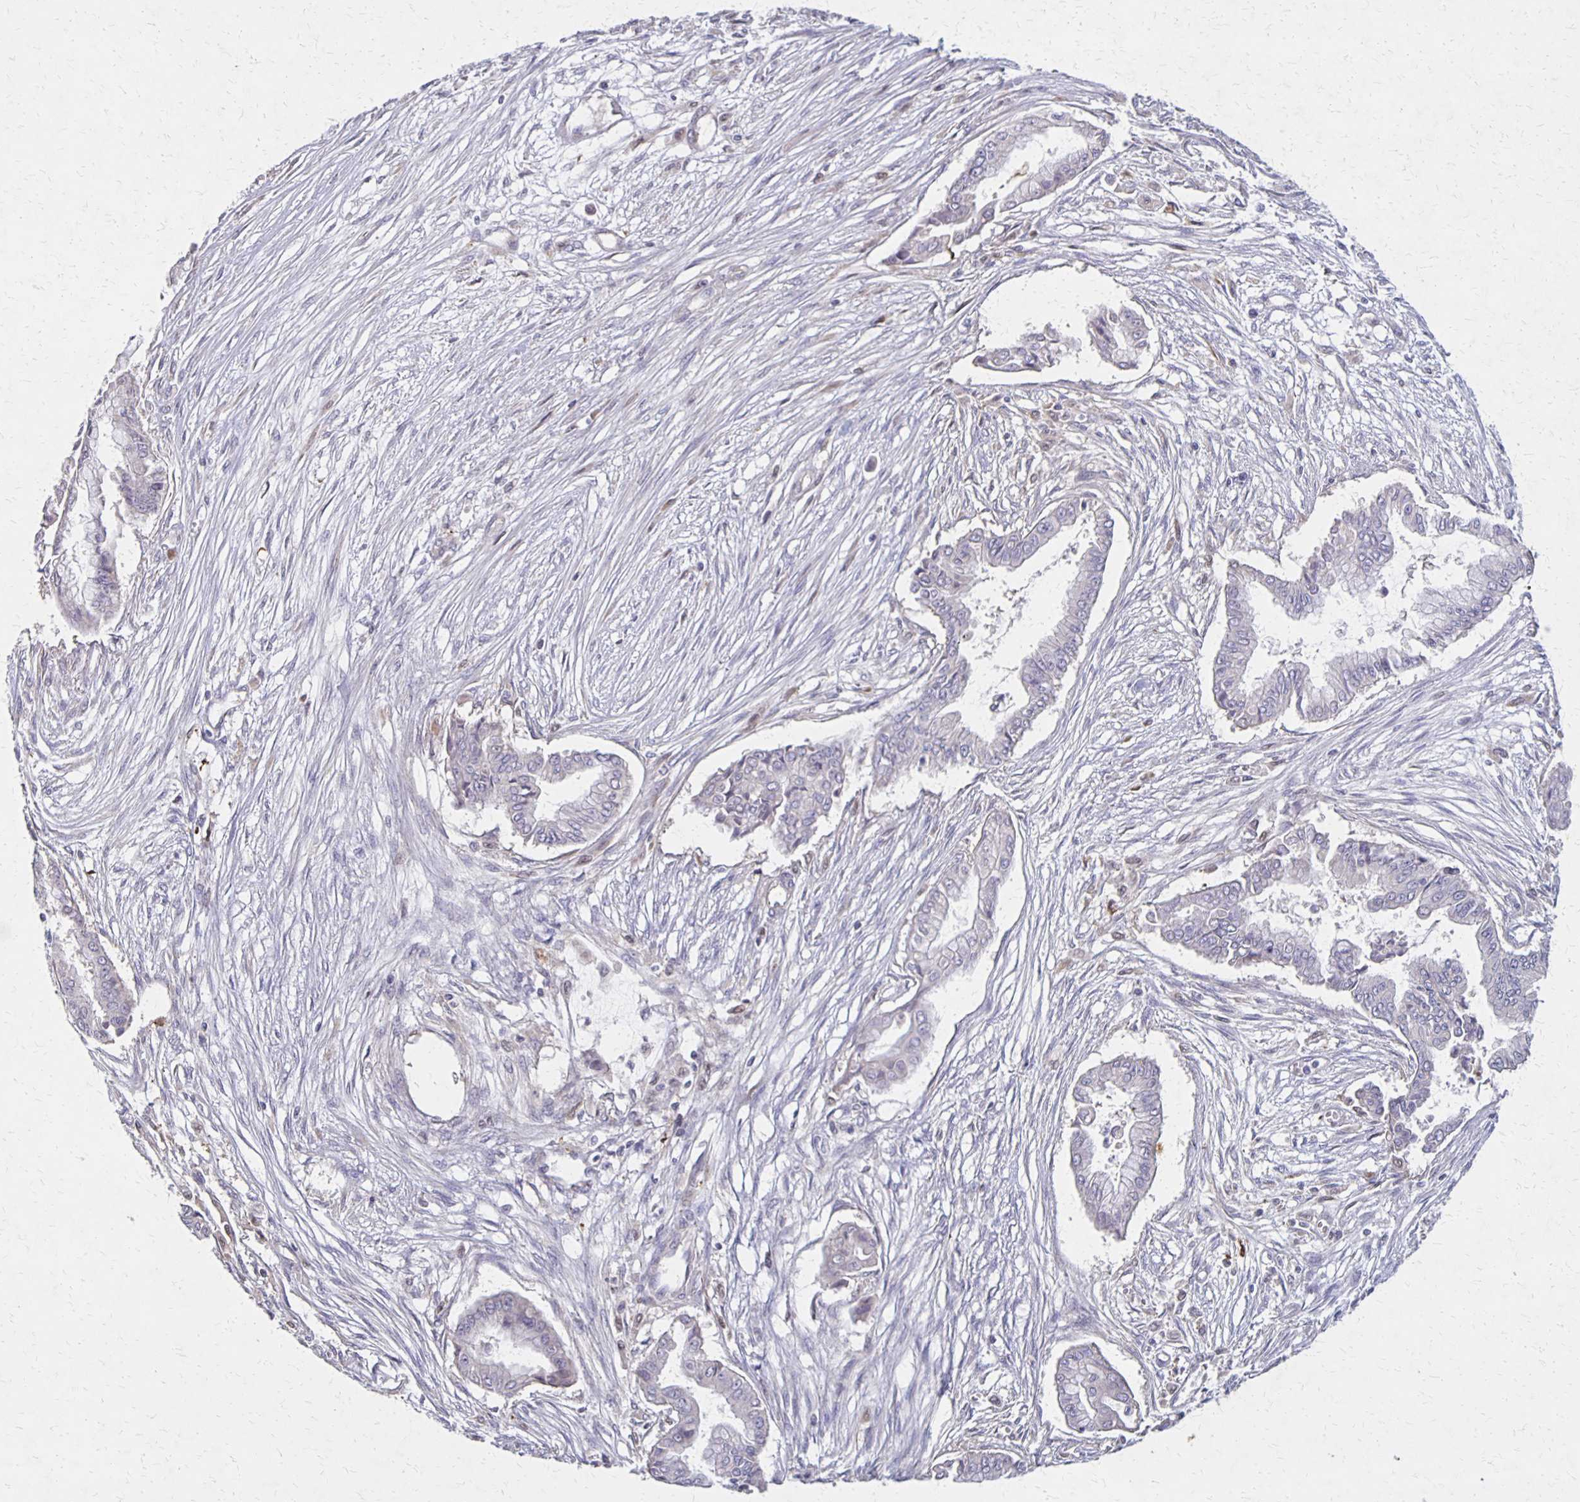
{"staining": {"intensity": "negative", "quantity": "none", "location": "none"}, "tissue": "pancreatic cancer", "cell_type": "Tumor cells", "image_type": "cancer", "snomed": [{"axis": "morphology", "description": "Adenocarcinoma, NOS"}, {"axis": "topography", "description": "Pancreas"}], "caption": "Immunohistochemistry micrograph of pancreatic cancer (adenocarcinoma) stained for a protein (brown), which demonstrates no staining in tumor cells. (Stains: DAB IHC with hematoxylin counter stain, Microscopy: brightfield microscopy at high magnification).", "gene": "NOG", "patient": {"sex": "female", "age": 68}}